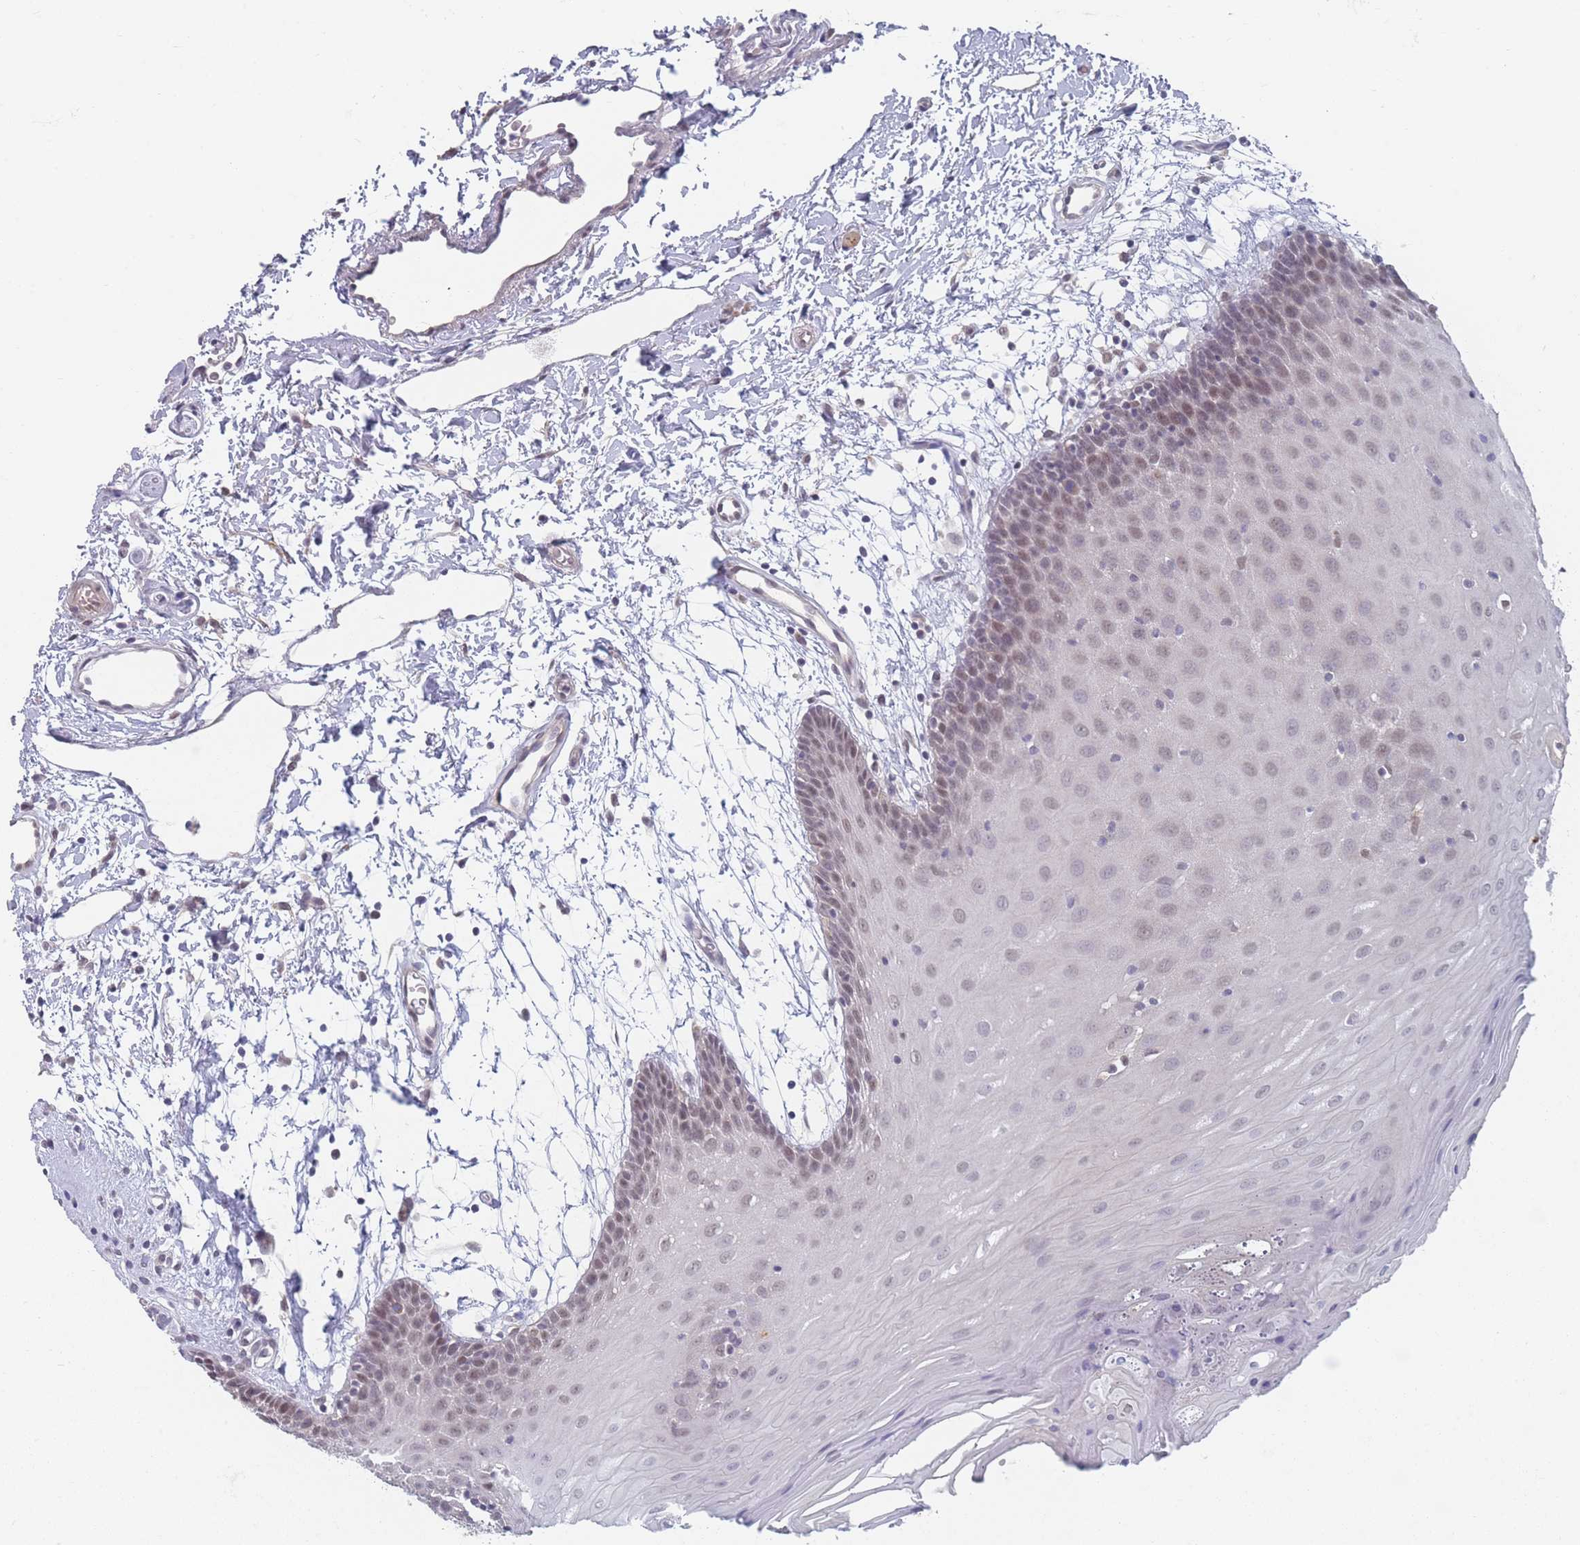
{"staining": {"intensity": "weak", "quantity": "<25%", "location": "nuclear"}, "tissue": "oral mucosa", "cell_type": "Squamous epithelial cells", "image_type": "normal", "snomed": [{"axis": "morphology", "description": "Normal tissue, NOS"}, {"axis": "topography", "description": "Skeletal muscle"}, {"axis": "topography", "description": "Oral tissue"}, {"axis": "topography", "description": "Salivary gland"}, {"axis": "topography", "description": "Peripheral nerve tissue"}], "caption": "Immunohistochemistry (IHC) photomicrograph of benign oral mucosa: oral mucosa stained with DAB reveals no significant protein positivity in squamous epithelial cells.", "gene": "ANKRD10", "patient": {"sex": "male", "age": 54}}